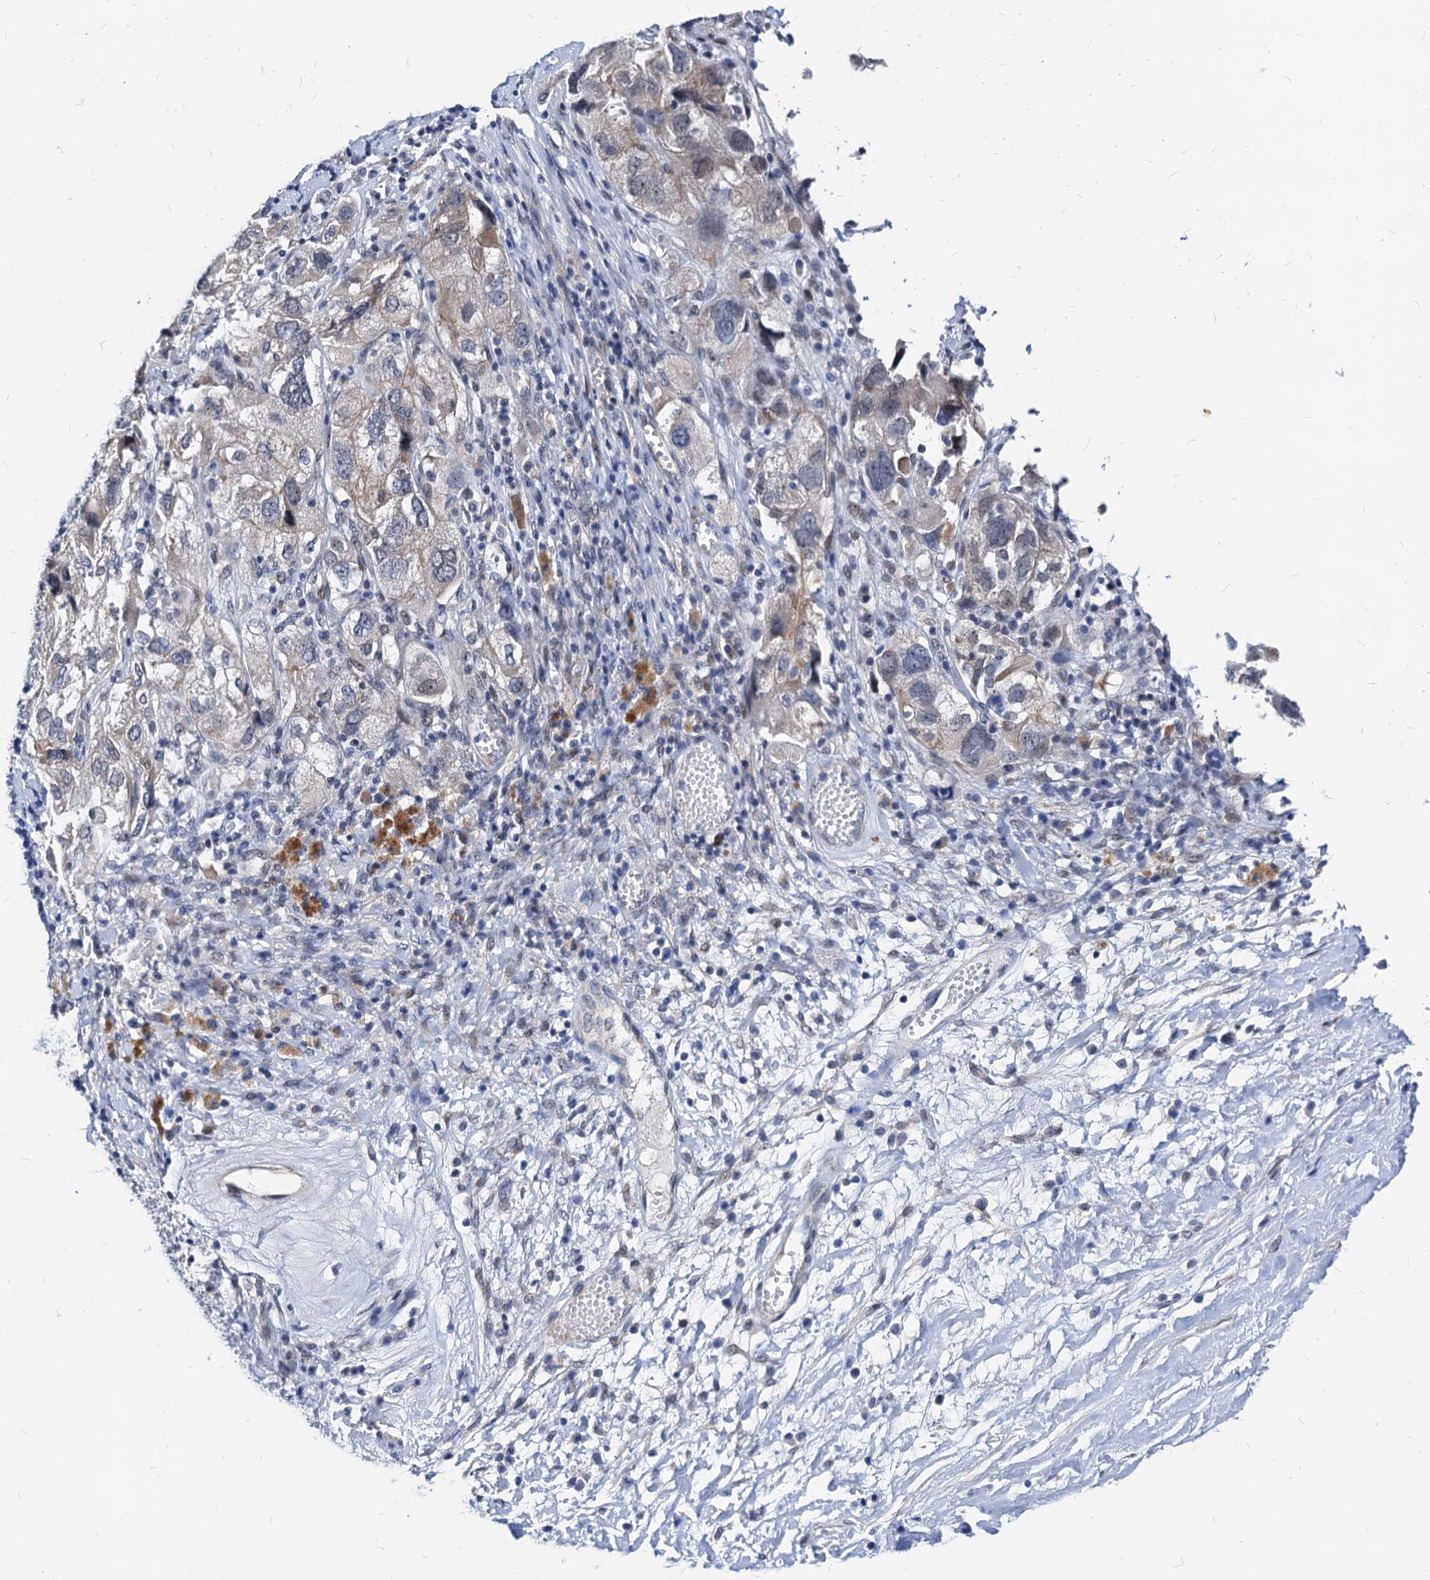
{"staining": {"intensity": "weak", "quantity": "<25%", "location": "cytoplasmic/membranous"}, "tissue": "ovarian cancer", "cell_type": "Tumor cells", "image_type": "cancer", "snomed": [{"axis": "morphology", "description": "Carcinoma, NOS"}, {"axis": "morphology", "description": "Cystadenocarcinoma, serous, NOS"}, {"axis": "topography", "description": "Ovary"}], "caption": "DAB immunohistochemical staining of serous cystadenocarcinoma (ovarian) displays no significant staining in tumor cells.", "gene": "HSF2", "patient": {"sex": "female", "age": 69}}